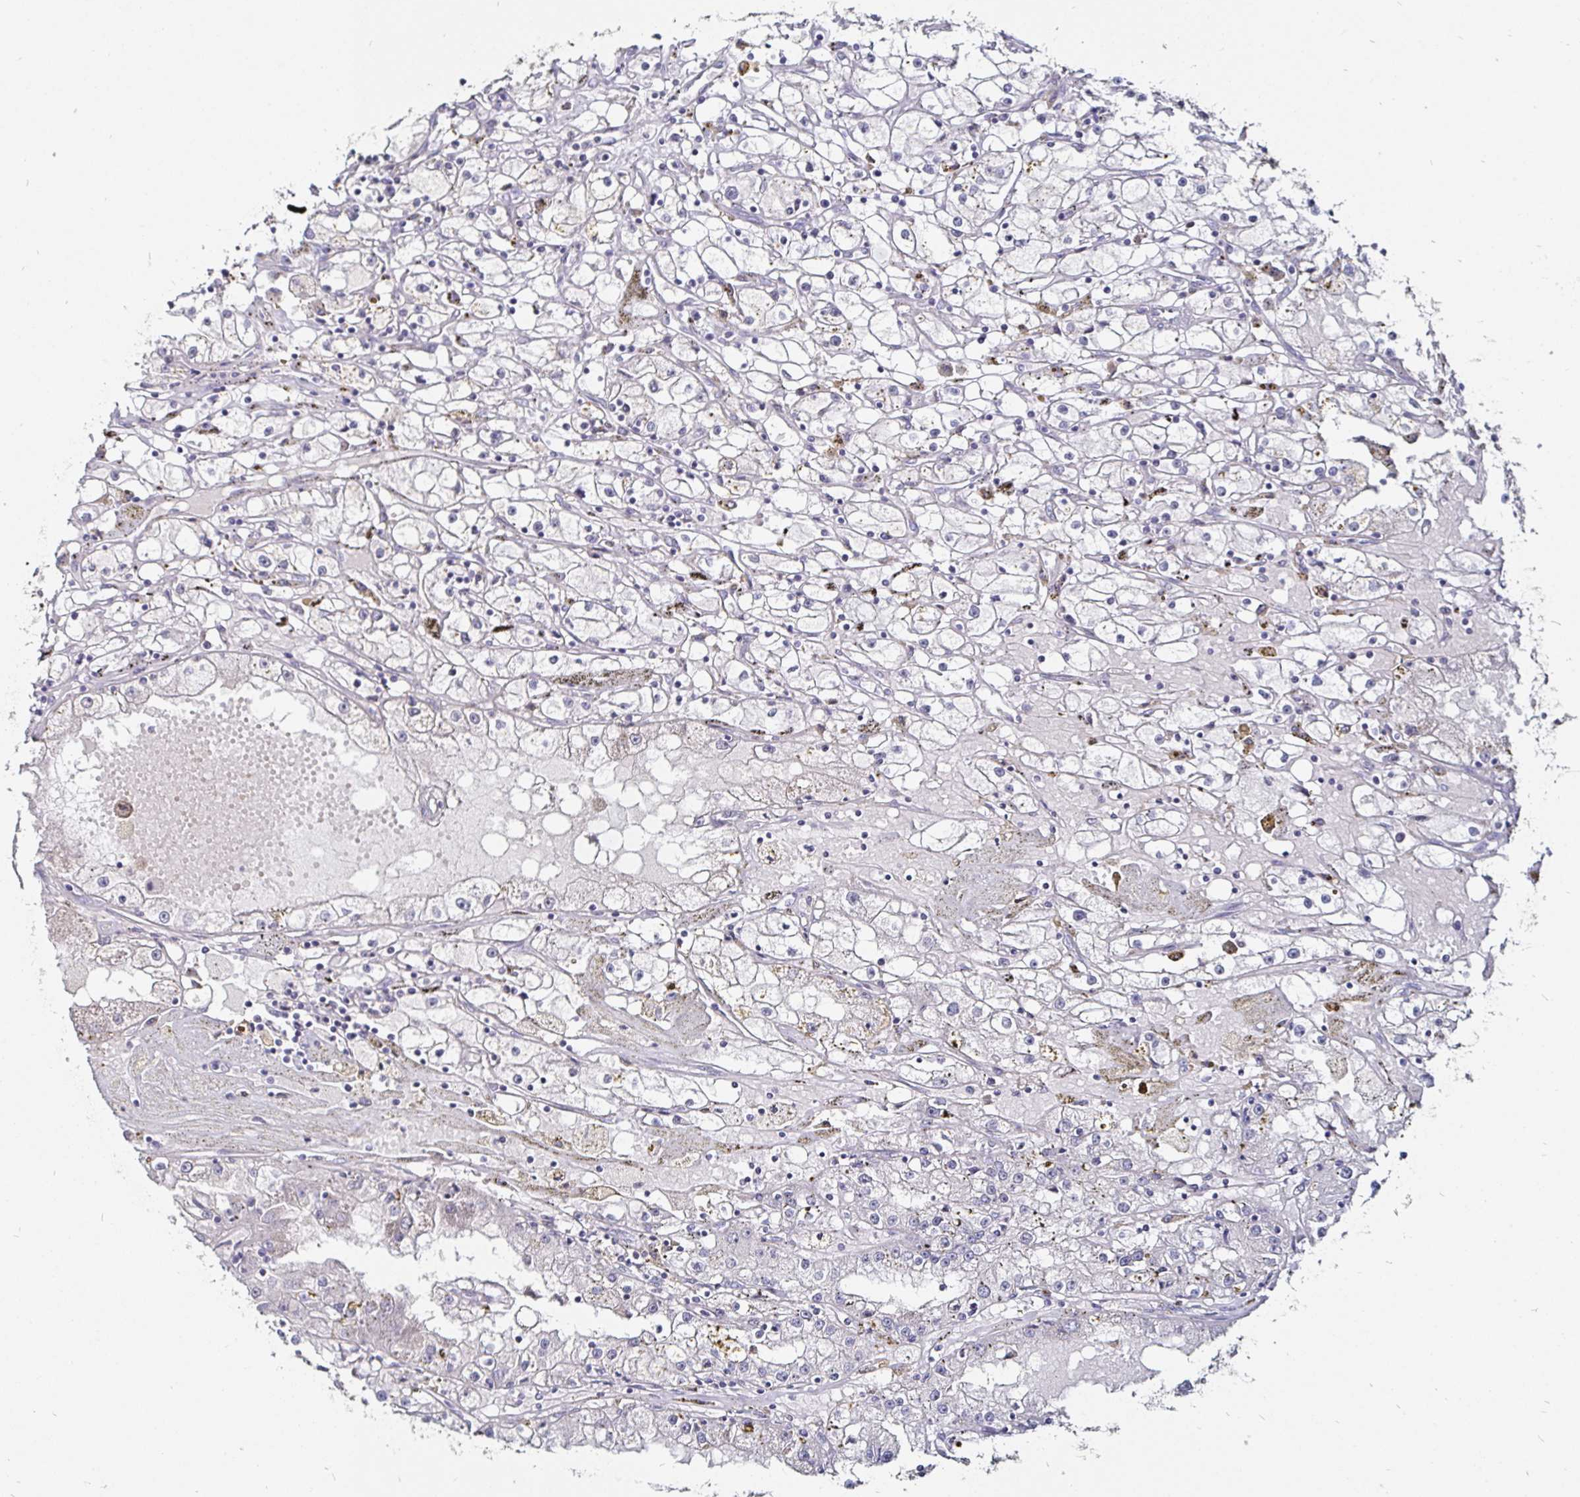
{"staining": {"intensity": "negative", "quantity": "none", "location": "none"}, "tissue": "renal cancer", "cell_type": "Tumor cells", "image_type": "cancer", "snomed": [{"axis": "morphology", "description": "Adenocarcinoma, NOS"}, {"axis": "topography", "description": "Kidney"}], "caption": "A photomicrograph of human renal adenocarcinoma is negative for staining in tumor cells.", "gene": "FAIM2", "patient": {"sex": "male", "age": 56}}